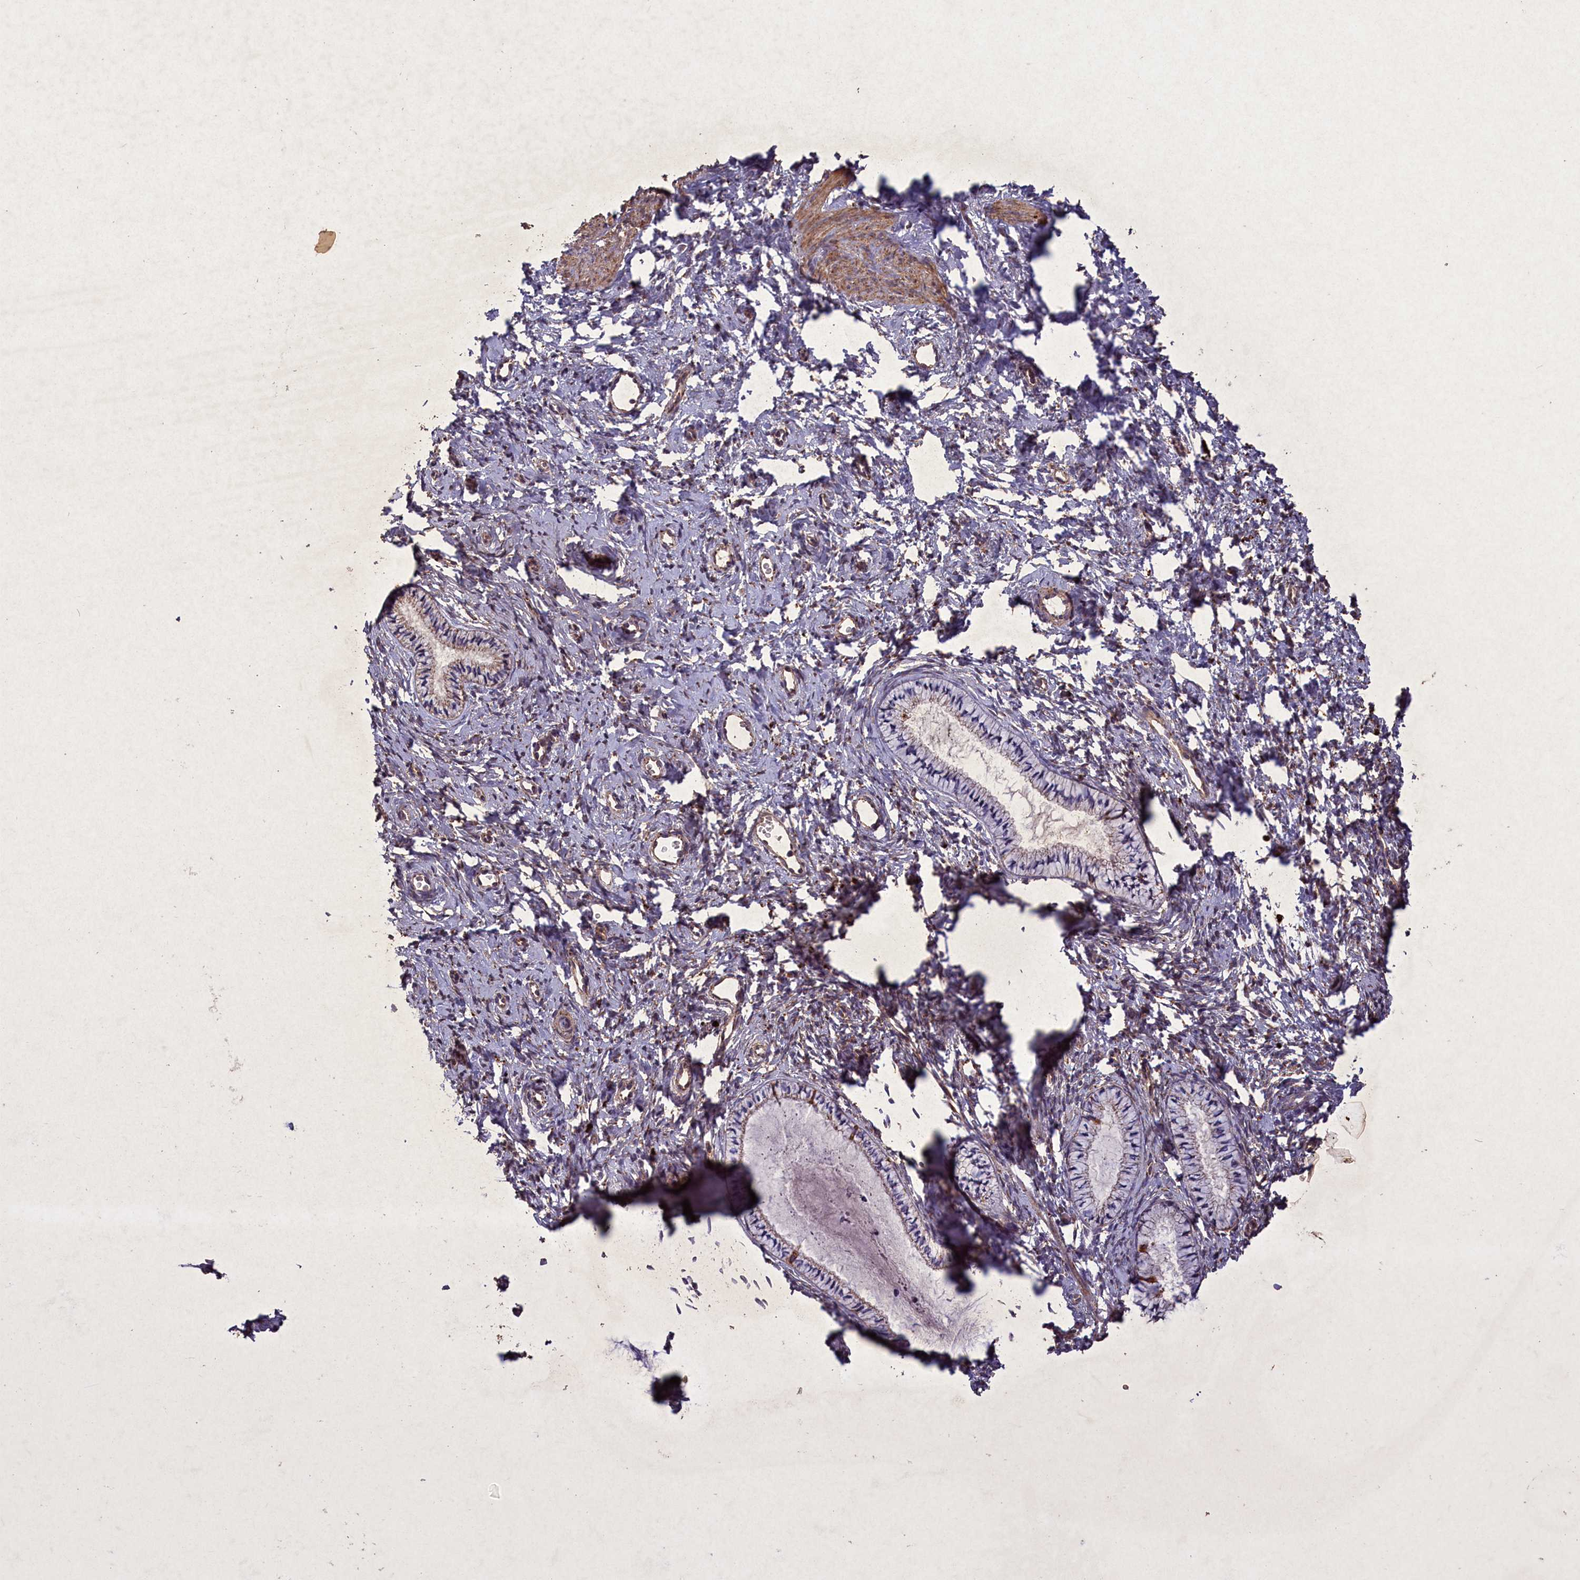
{"staining": {"intensity": "moderate", "quantity": "25%-75%", "location": "cytoplasmic/membranous"}, "tissue": "cervix", "cell_type": "Glandular cells", "image_type": "normal", "snomed": [{"axis": "morphology", "description": "Normal tissue, NOS"}, {"axis": "topography", "description": "Cervix"}], "caption": "Protein staining of normal cervix exhibits moderate cytoplasmic/membranous staining in approximately 25%-75% of glandular cells. The staining was performed using DAB to visualize the protein expression in brown, while the nuclei were stained in blue with hematoxylin (Magnification: 20x).", "gene": "CIAO2B", "patient": {"sex": "female", "age": 57}}